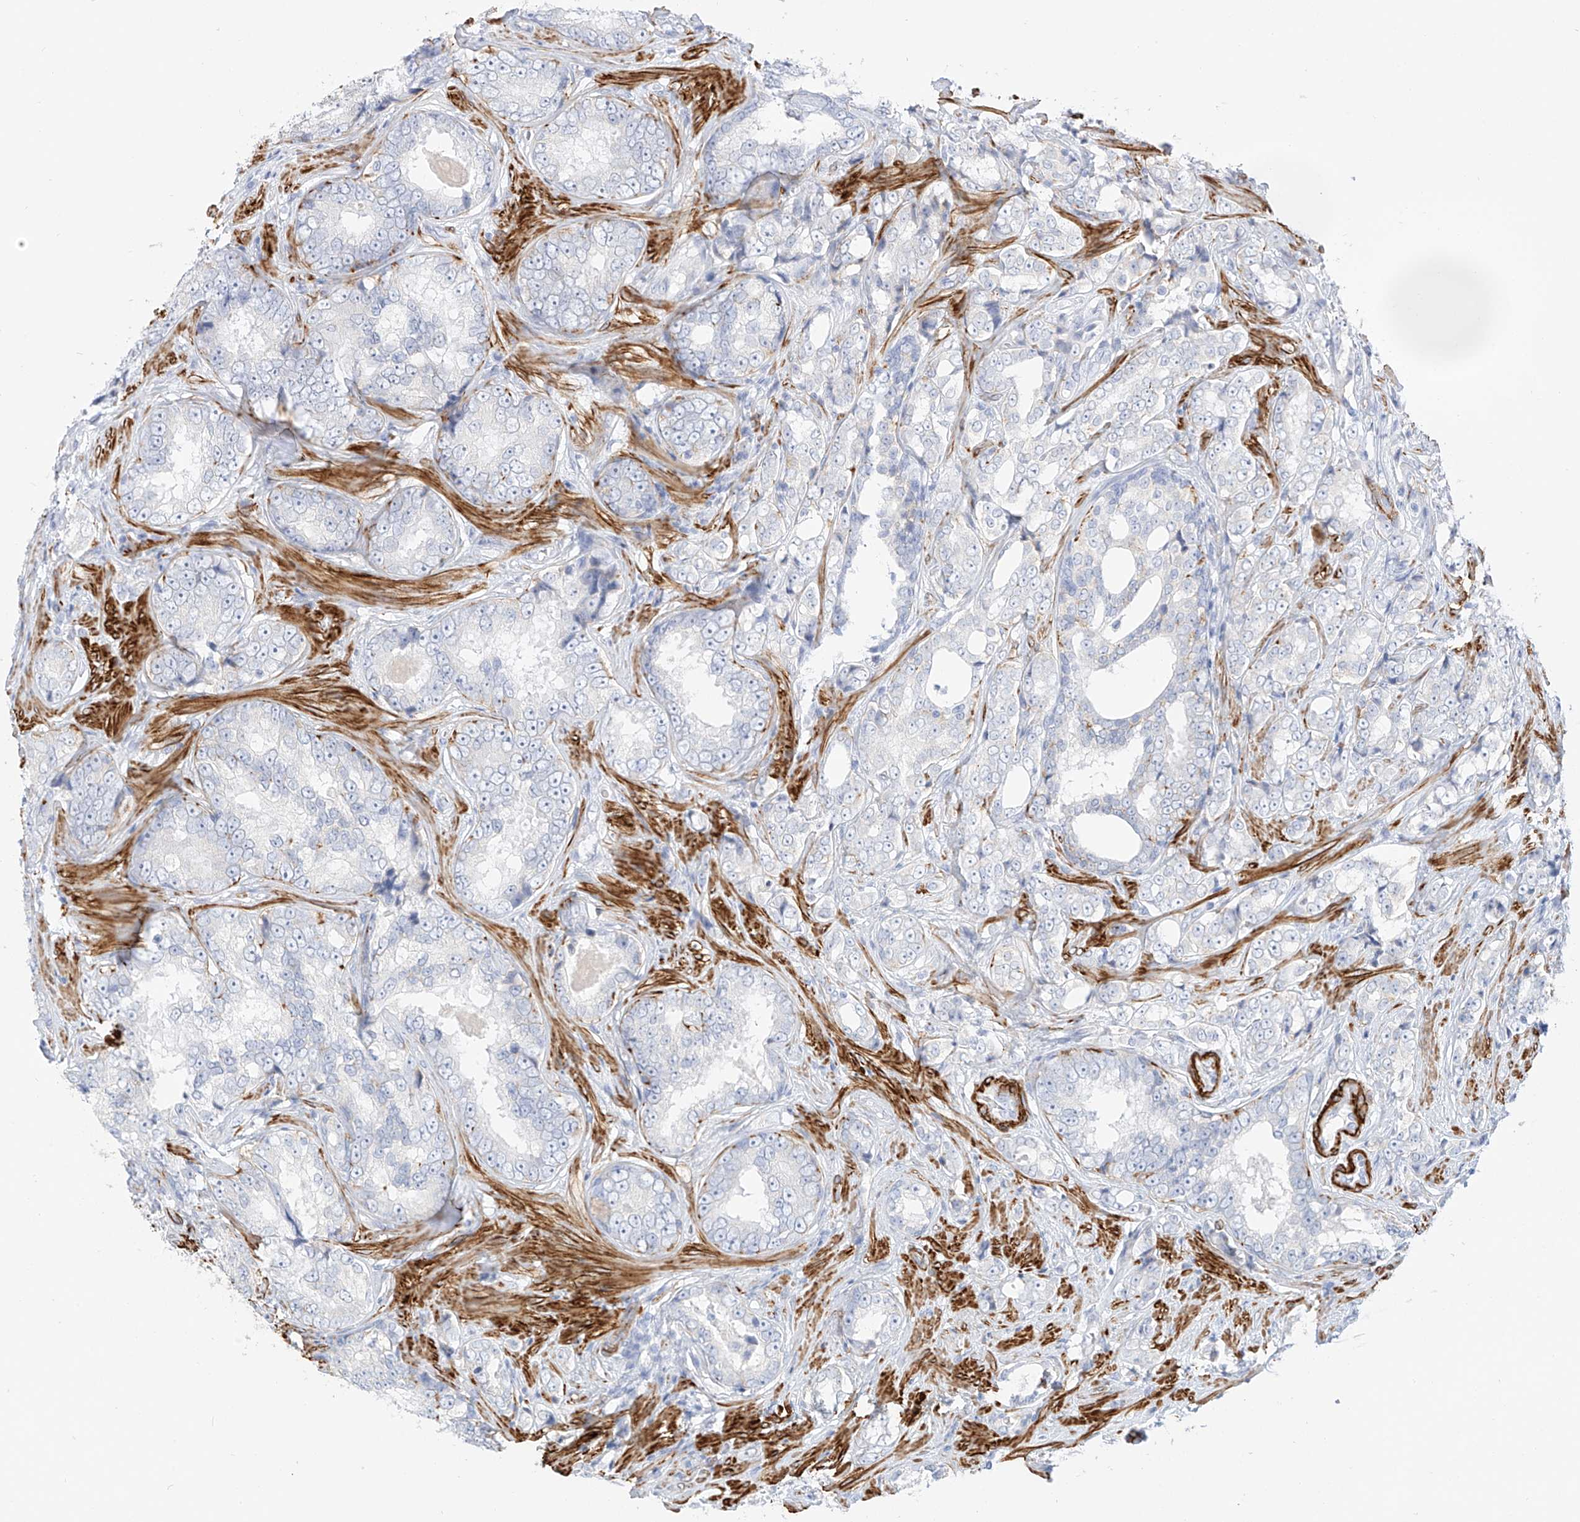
{"staining": {"intensity": "negative", "quantity": "none", "location": "none"}, "tissue": "prostate cancer", "cell_type": "Tumor cells", "image_type": "cancer", "snomed": [{"axis": "morphology", "description": "Adenocarcinoma, High grade"}, {"axis": "topography", "description": "Prostate"}], "caption": "Human prostate adenocarcinoma (high-grade) stained for a protein using immunohistochemistry displays no expression in tumor cells.", "gene": "ST3GAL5", "patient": {"sex": "male", "age": 66}}